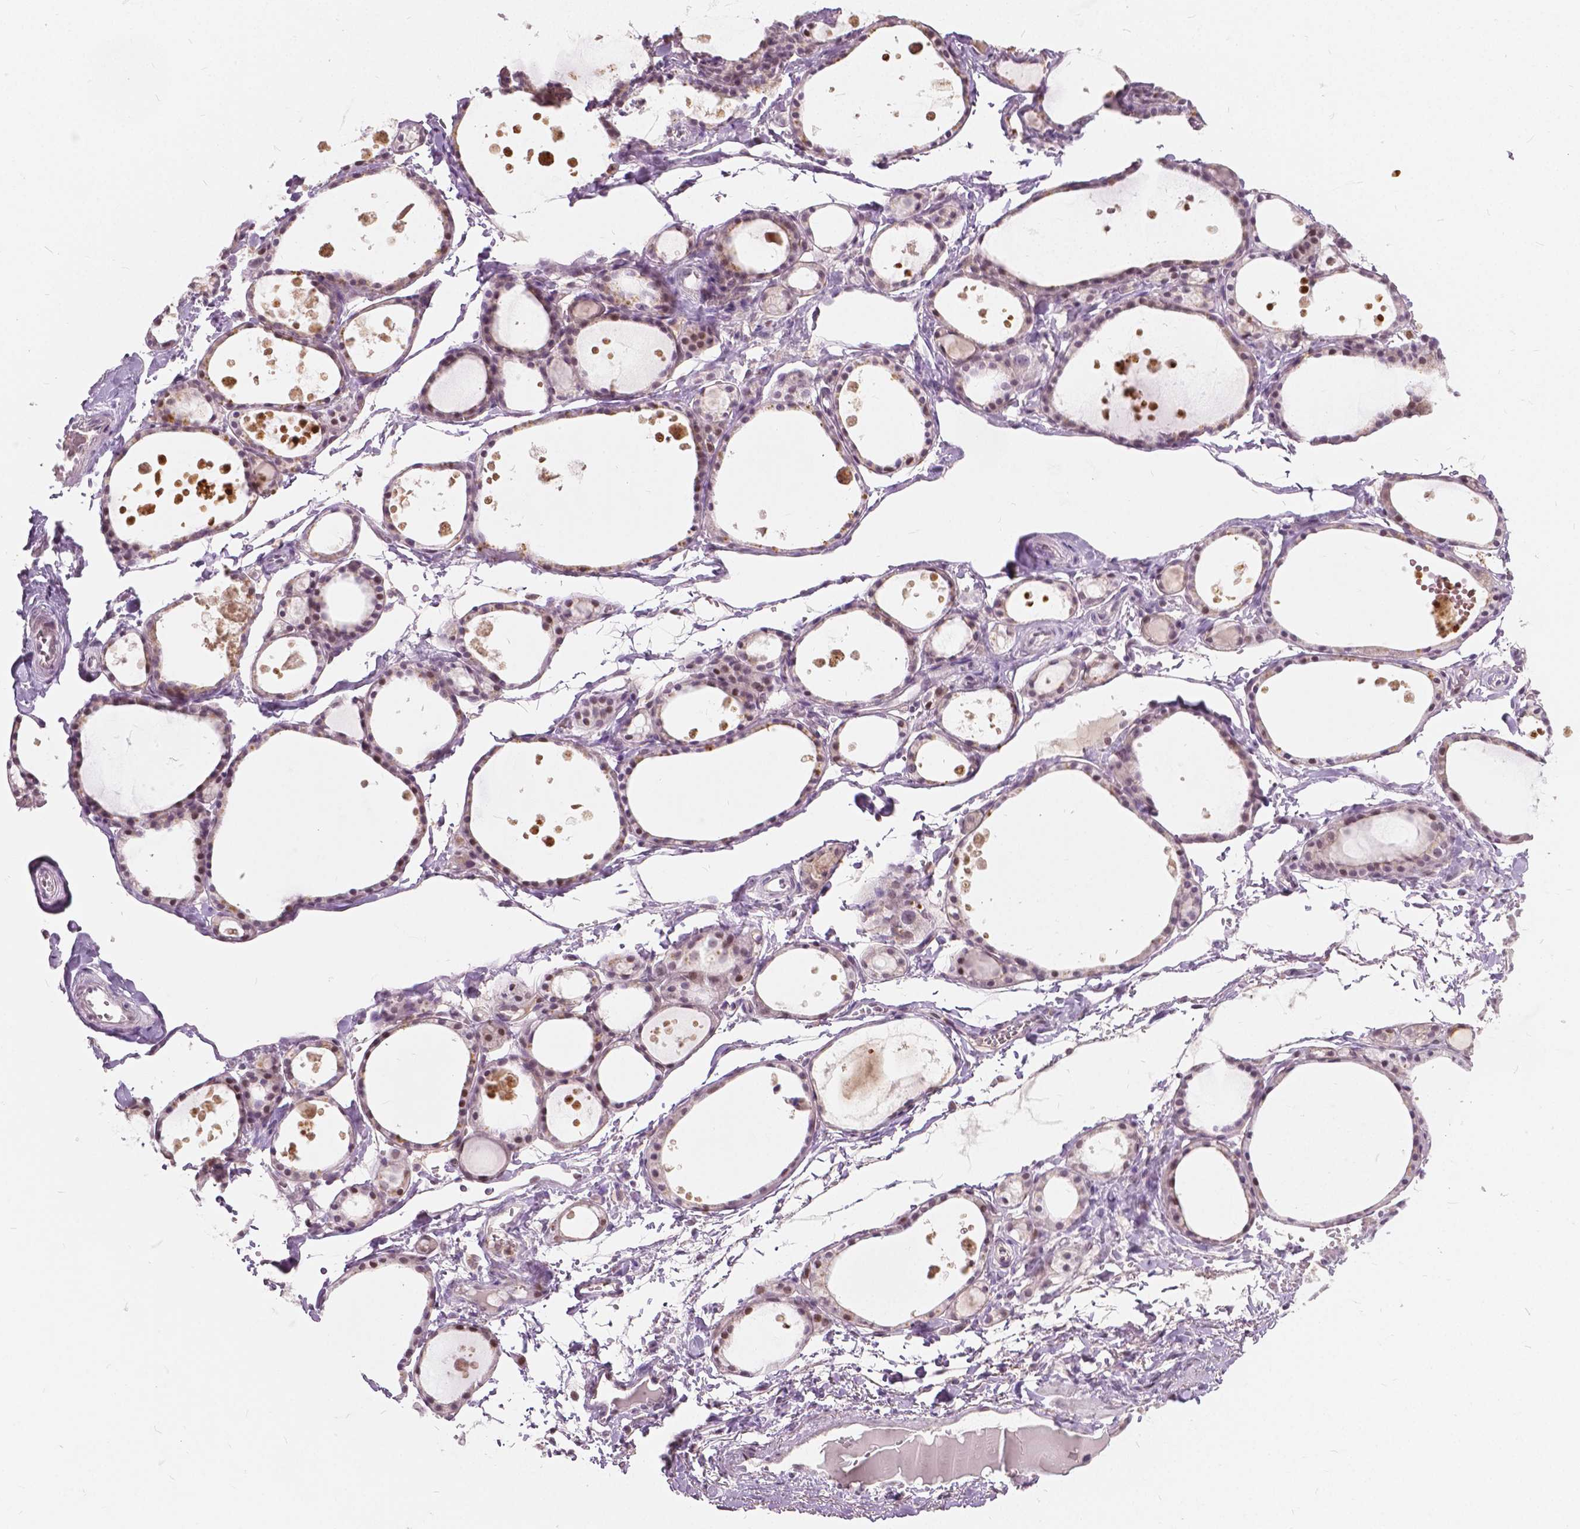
{"staining": {"intensity": "moderate", "quantity": "25%-75%", "location": "nuclear"}, "tissue": "thyroid gland", "cell_type": "Glandular cells", "image_type": "normal", "snomed": [{"axis": "morphology", "description": "Normal tissue, NOS"}, {"axis": "topography", "description": "Thyroid gland"}], "caption": "This histopathology image reveals IHC staining of normal thyroid gland, with medium moderate nuclear positivity in approximately 25%-75% of glandular cells.", "gene": "DLX6", "patient": {"sex": "male", "age": 68}}